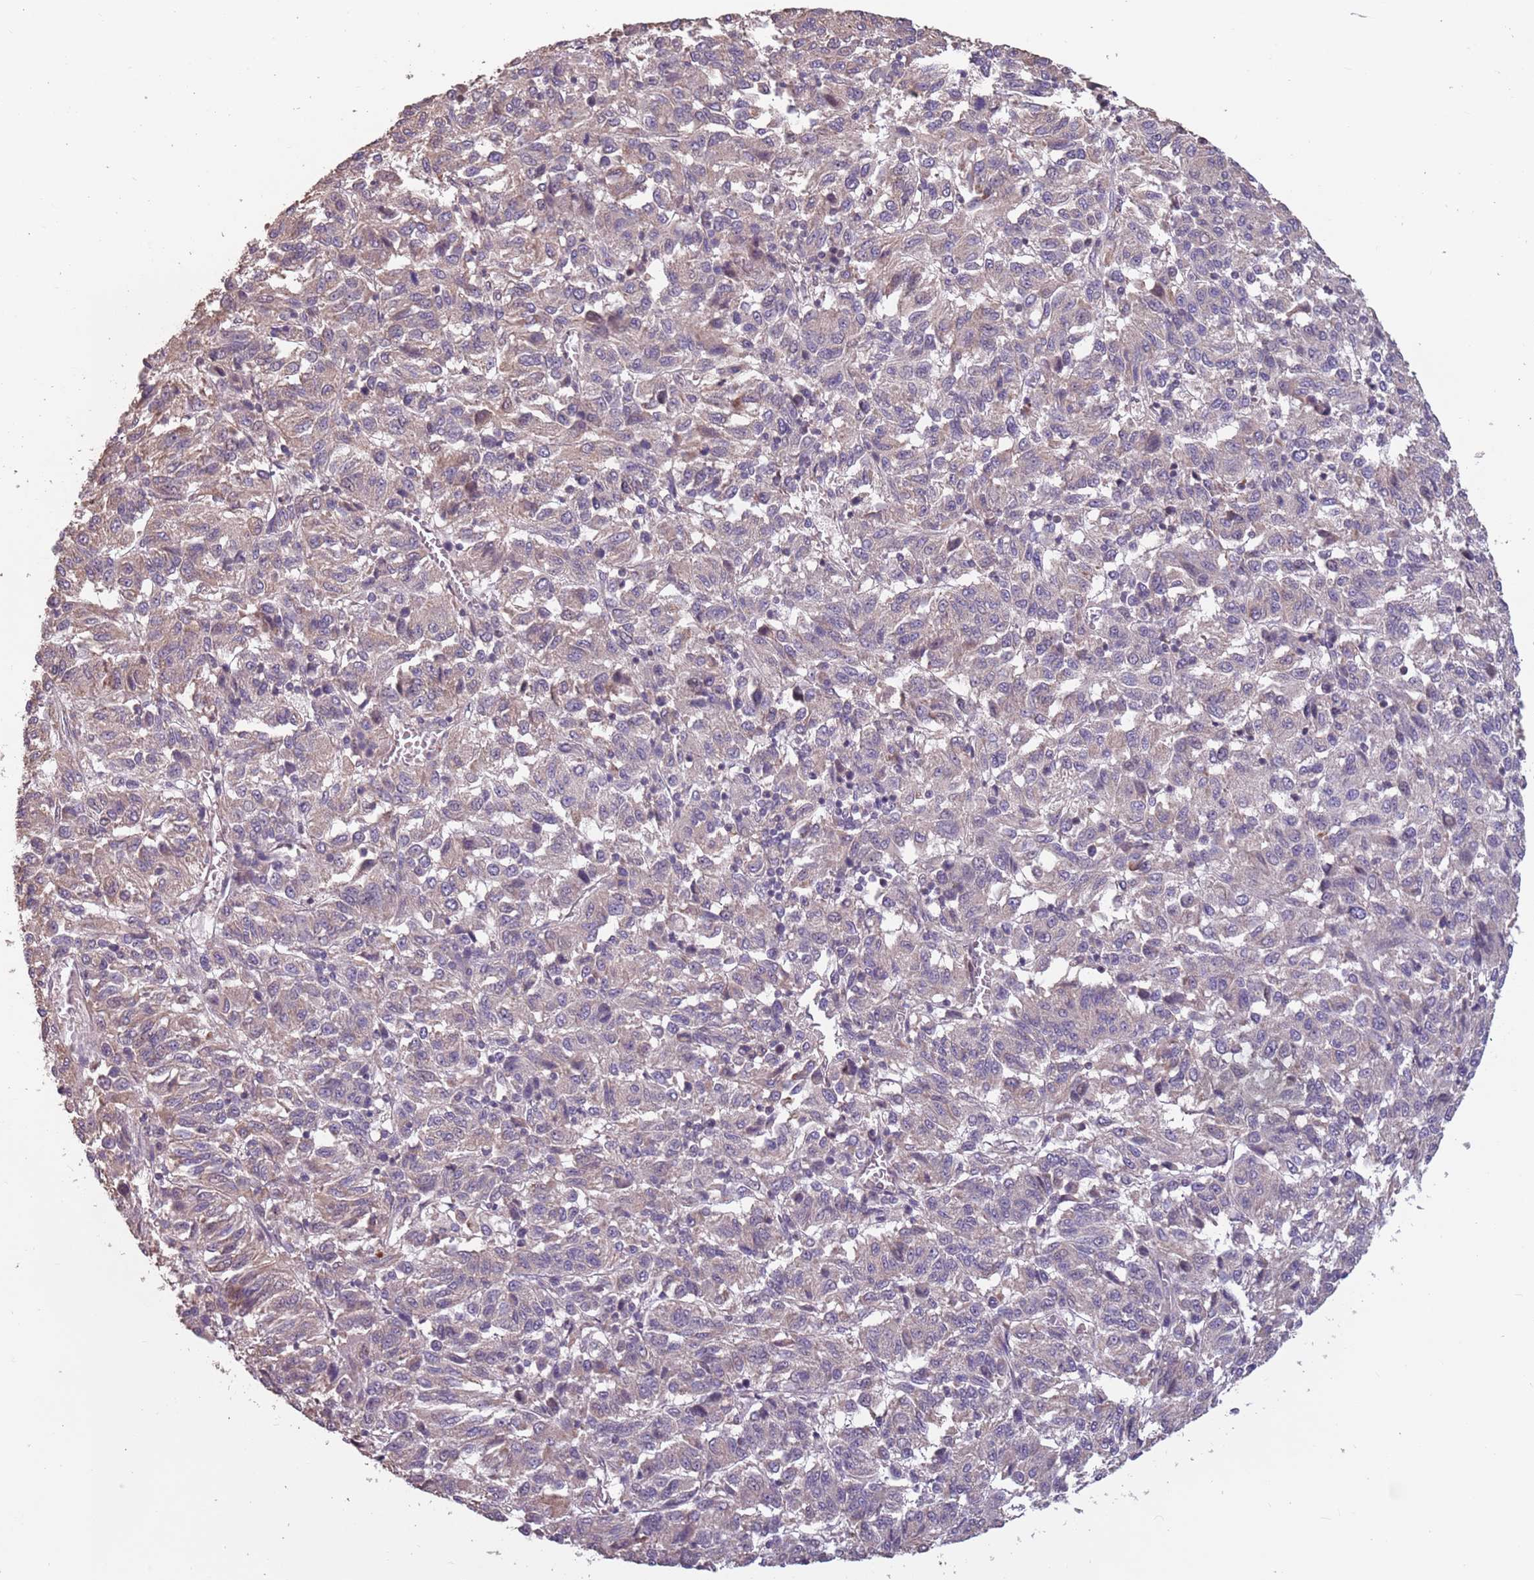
{"staining": {"intensity": "negative", "quantity": "none", "location": "none"}, "tissue": "melanoma", "cell_type": "Tumor cells", "image_type": "cancer", "snomed": [{"axis": "morphology", "description": "Malignant melanoma, Metastatic site"}, {"axis": "topography", "description": "Lung"}], "caption": "Melanoma stained for a protein using immunohistochemistry demonstrates no positivity tumor cells.", "gene": "MBD3L1", "patient": {"sex": "male", "age": 64}}